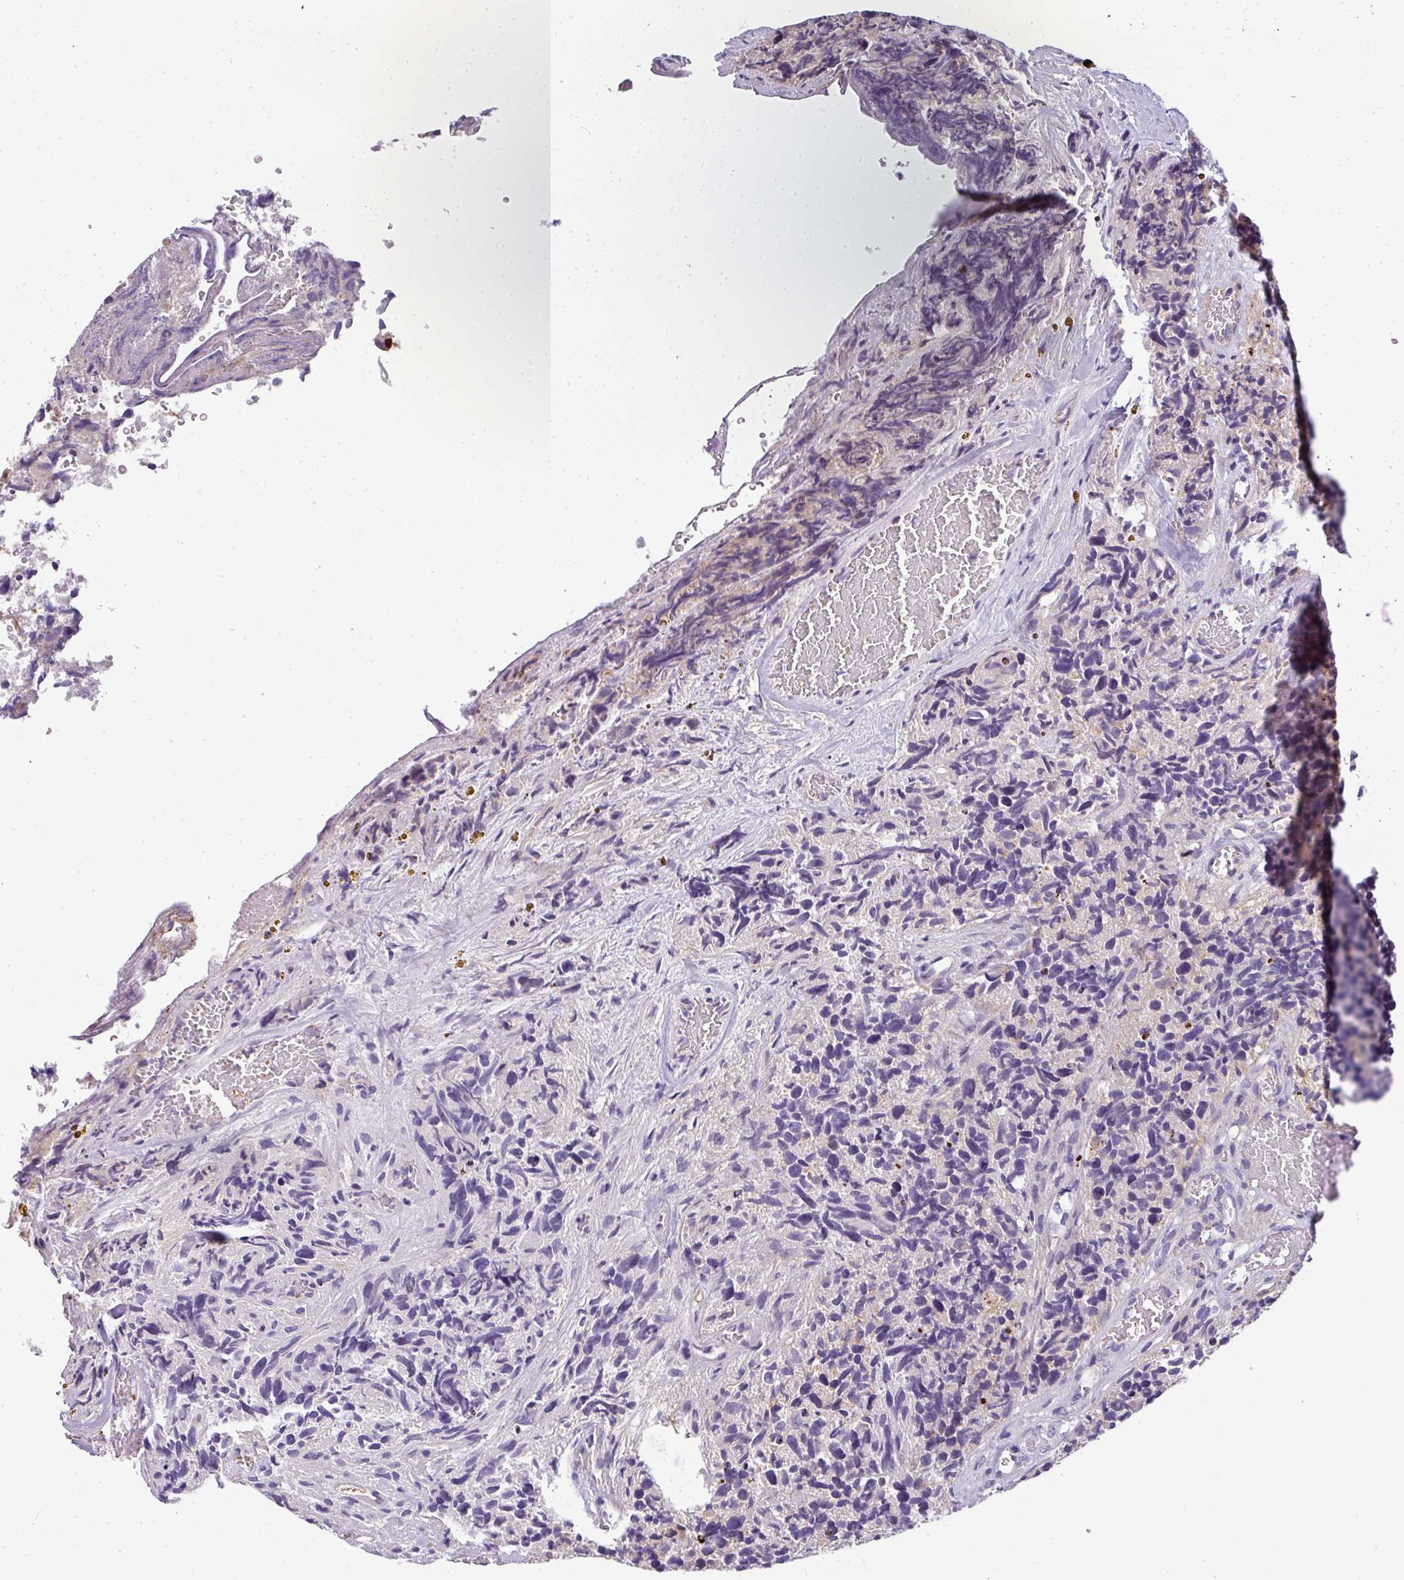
{"staining": {"intensity": "negative", "quantity": "none", "location": "none"}, "tissue": "glioma", "cell_type": "Tumor cells", "image_type": "cancer", "snomed": [{"axis": "morphology", "description": "Glioma, malignant, High grade"}, {"axis": "topography", "description": "Brain"}], "caption": "High power microscopy image of an immunohistochemistry micrograph of glioma, revealing no significant positivity in tumor cells.", "gene": "OR11H4", "patient": {"sex": "male", "age": 69}}